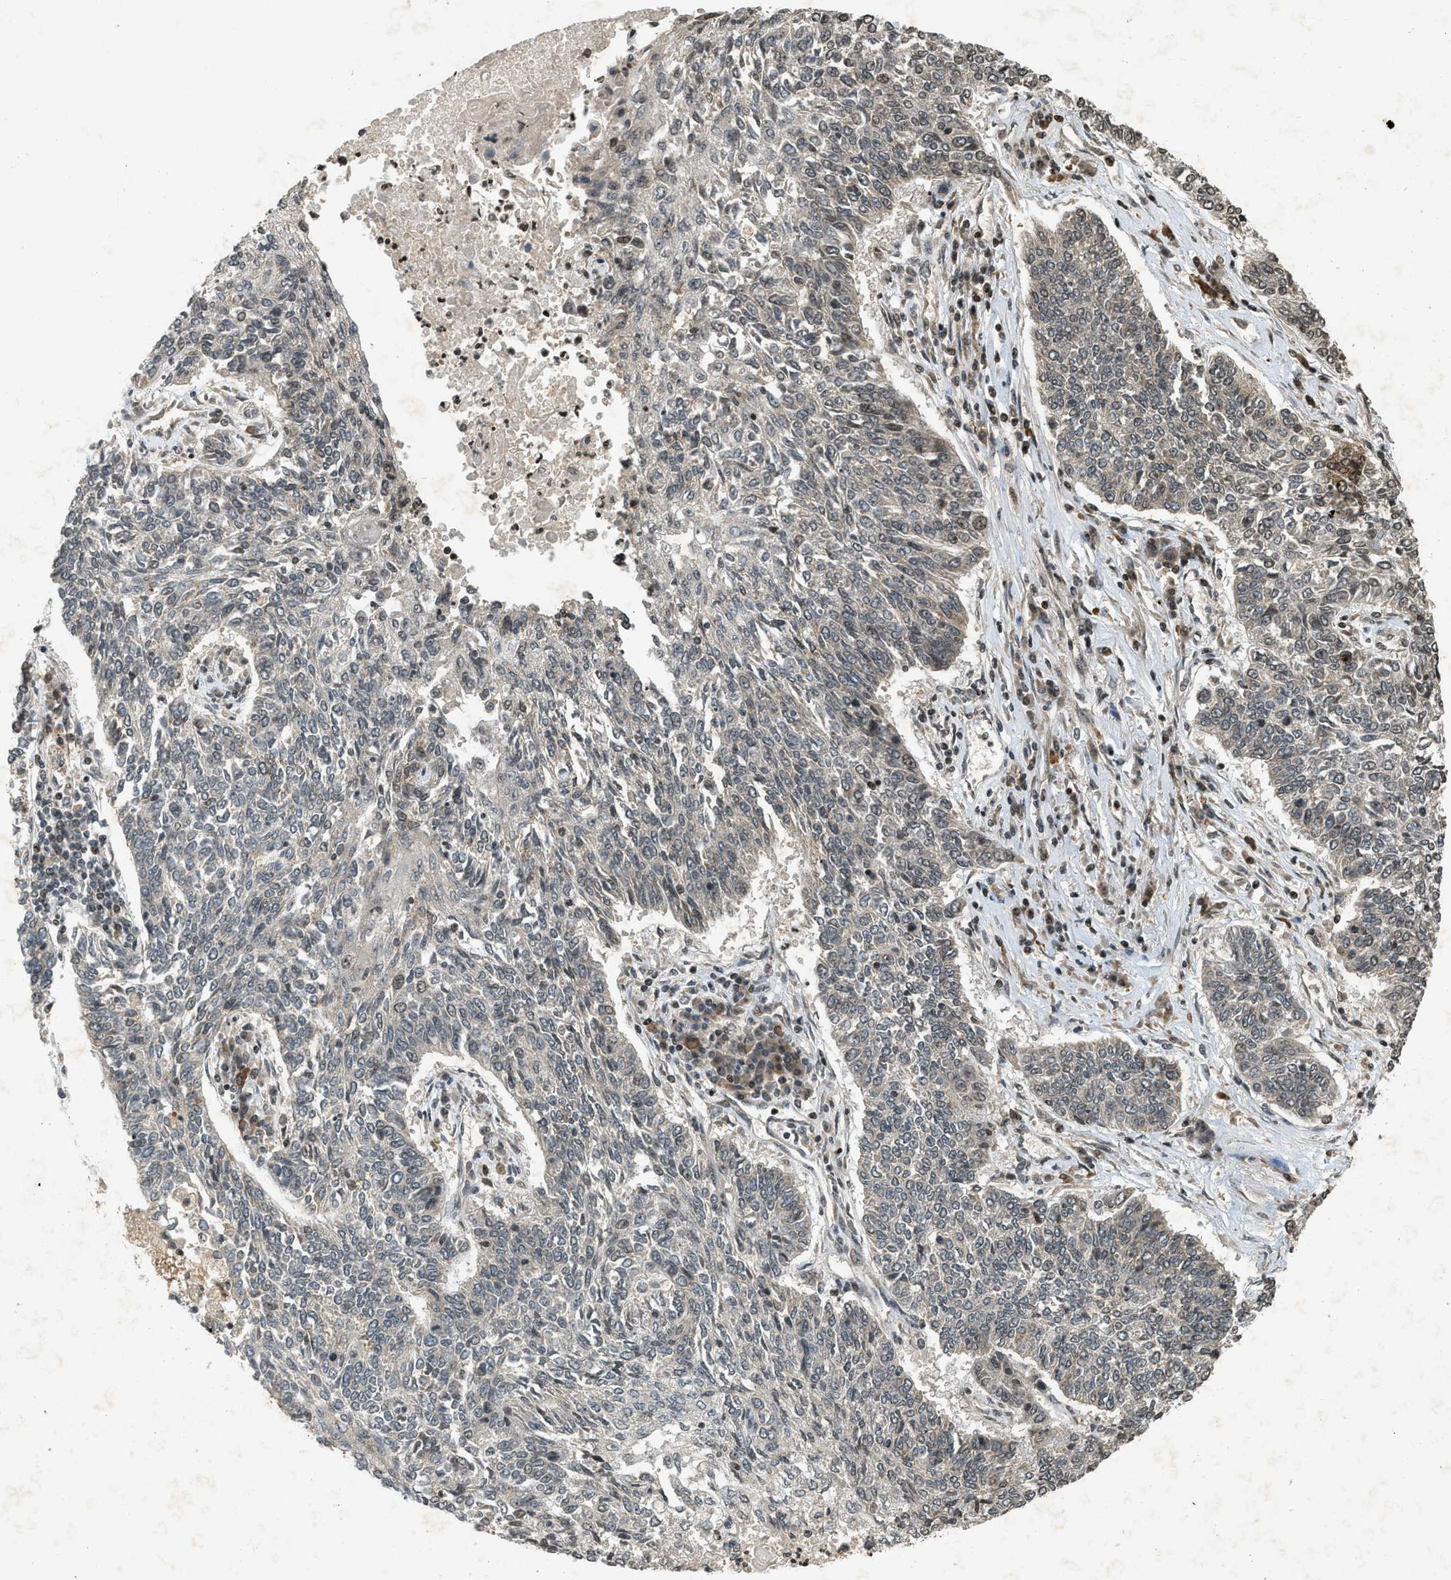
{"staining": {"intensity": "weak", "quantity": "<25%", "location": "cytoplasmic/membranous,nuclear"}, "tissue": "lung cancer", "cell_type": "Tumor cells", "image_type": "cancer", "snomed": [{"axis": "morphology", "description": "Normal tissue, NOS"}, {"axis": "morphology", "description": "Squamous cell carcinoma, NOS"}, {"axis": "topography", "description": "Cartilage tissue"}, {"axis": "topography", "description": "Bronchus"}, {"axis": "topography", "description": "Lung"}], "caption": "Immunohistochemistry histopathology image of human lung cancer stained for a protein (brown), which displays no expression in tumor cells. (Immunohistochemistry, brightfield microscopy, high magnification).", "gene": "SIAH1", "patient": {"sex": "female", "age": 49}}